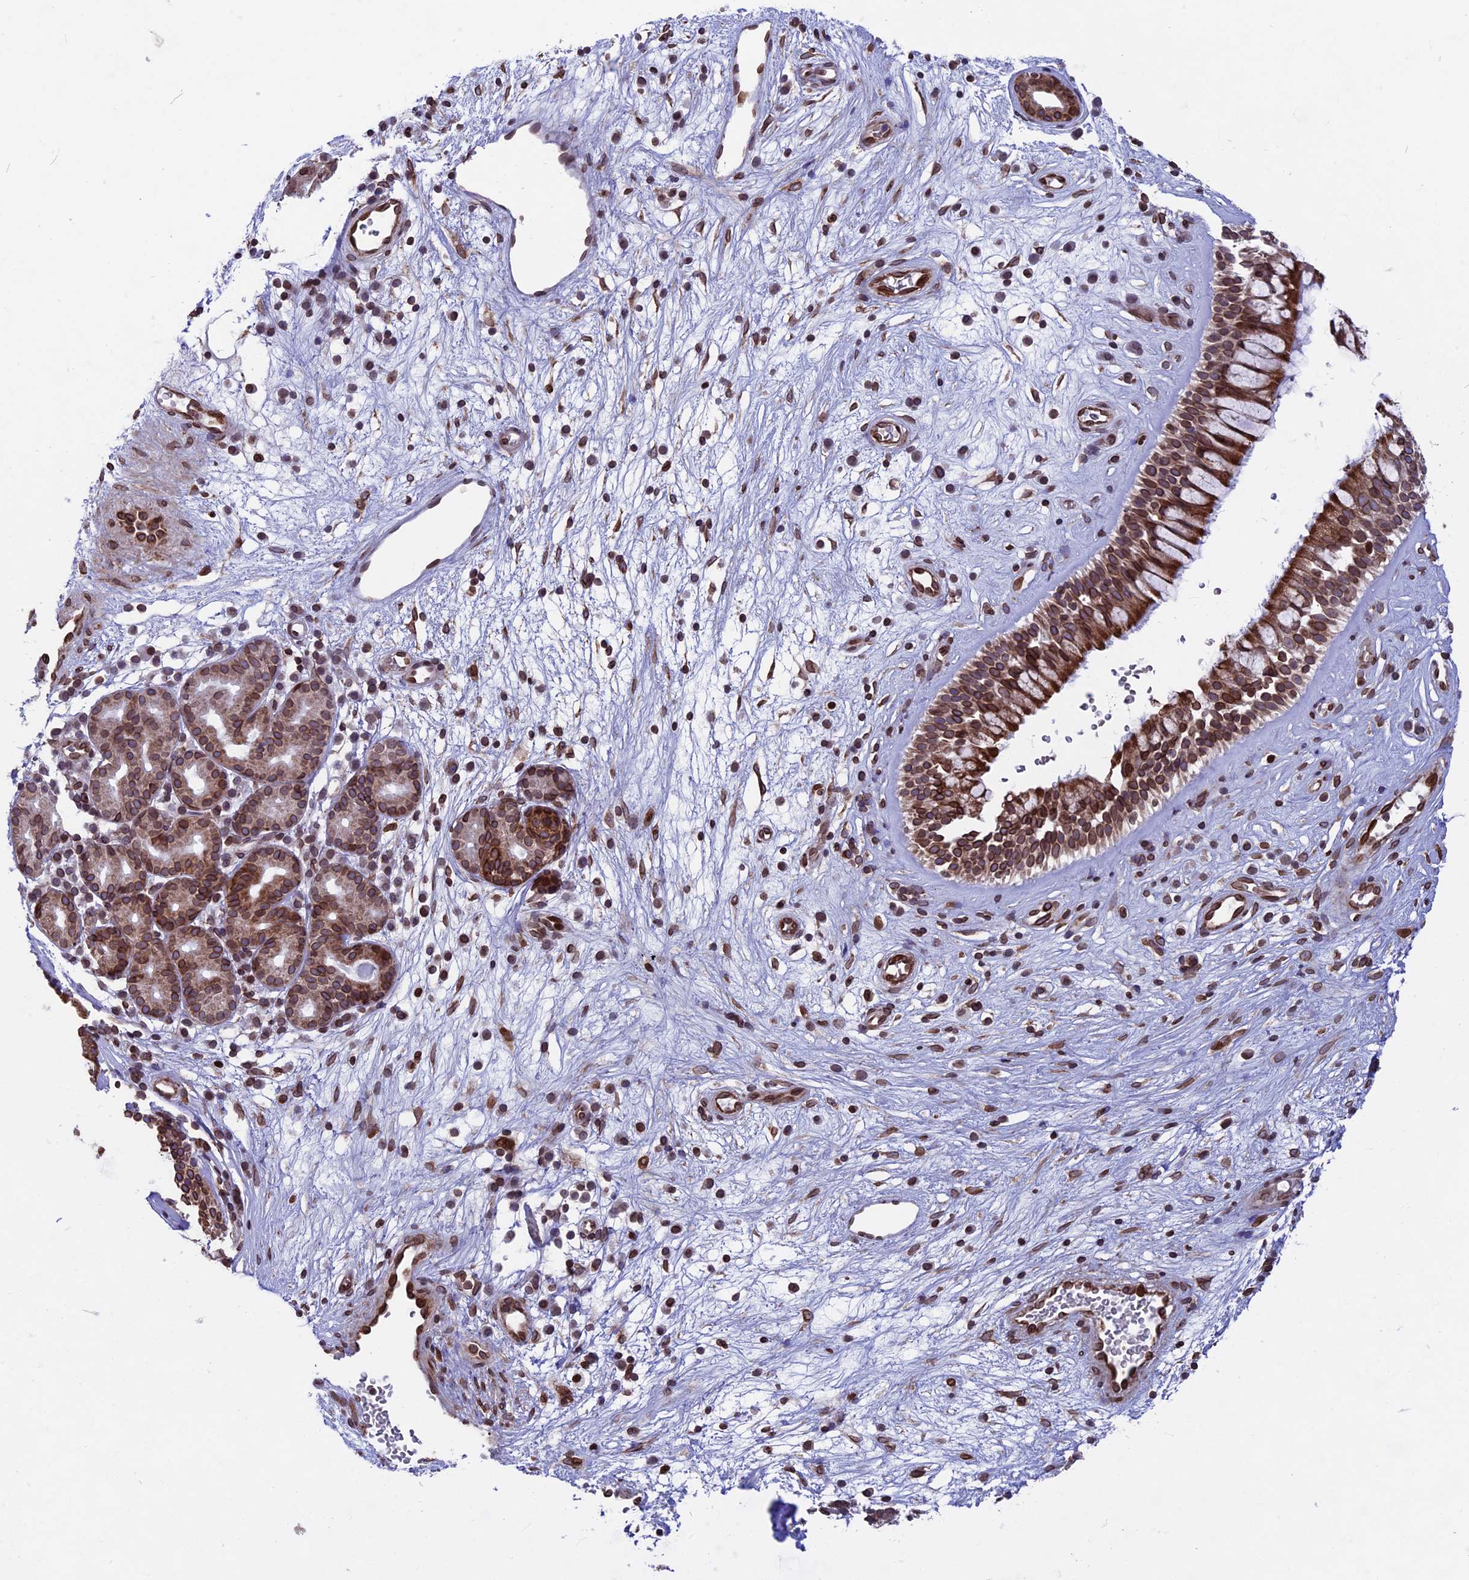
{"staining": {"intensity": "strong", "quantity": ">75%", "location": "cytoplasmic/membranous,nuclear"}, "tissue": "nasopharynx", "cell_type": "Respiratory epithelial cells", "image_type": "normal", "snomed": [{"axis": "morphology", "description": "Normal tissue, NOS"}, {"axis": "topography", "description": "Nasopharynx"}], "caption": "This is an image of IHC staining of benign nasopharynx, which shows strong staining in the cytoplasmic/membranous,nuclear of respiratory epithelial cells.", "gene": "PTCHD4", "patient": {"sex": "male", "age": 32}}